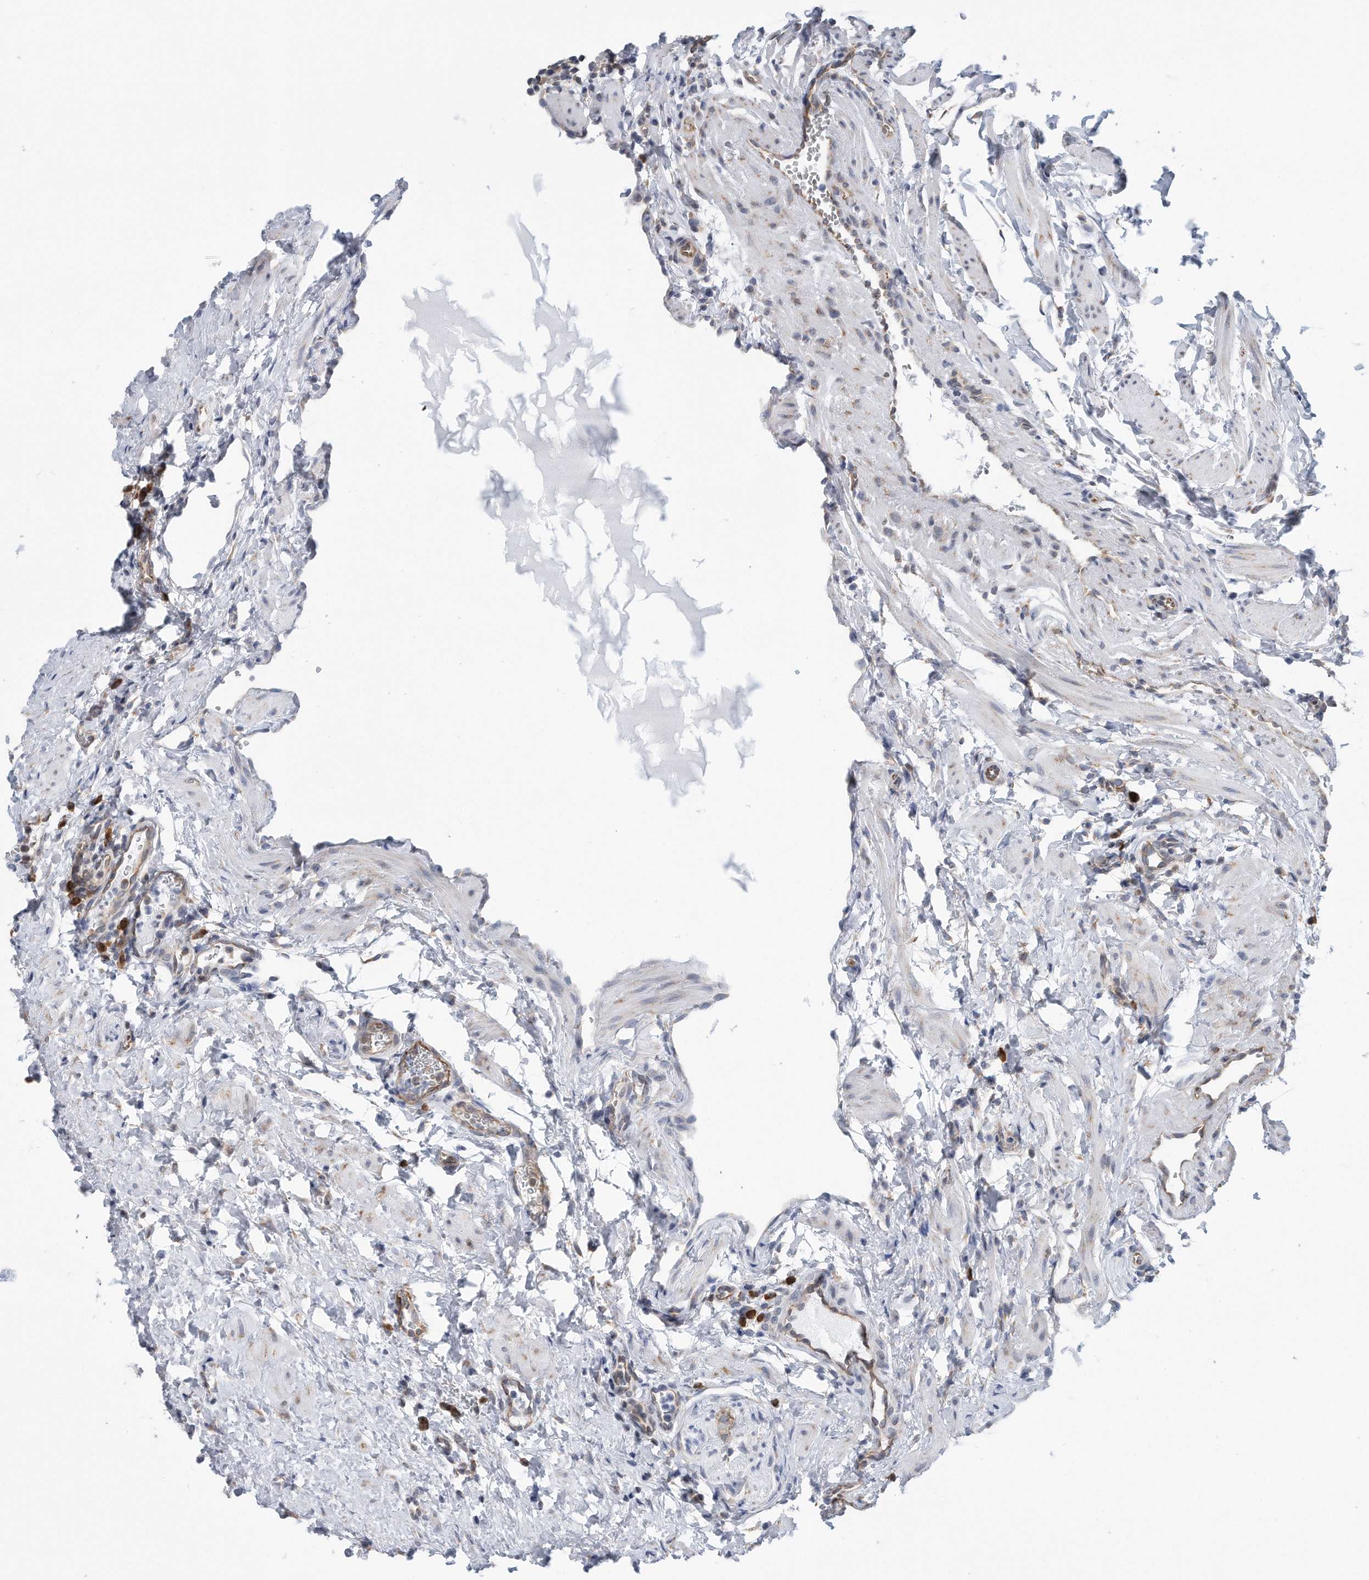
{"staining": {"intensity": "weak", "quantity": ">75%", "location": "cytoplasmic/membranous"}, "tissue": "ovary", "cell_type": "Follicle cells", "image_type": "normal", "snomed": [{"axis": "morphology", "description": "Normal tissue, NOS"}, {"axis": "morphology", "description": "Cyst, NOS"}, {"axis": "topography", "description": "Ovary"}], "caption": "Immunohistochemical staining of benign ovary demonstrates weak cytoplasmic/membranous protein expression in approximately >75% of follicle cells.", "gene": "RPL26L1", "patient": {"sex": "female", "age": 33}}